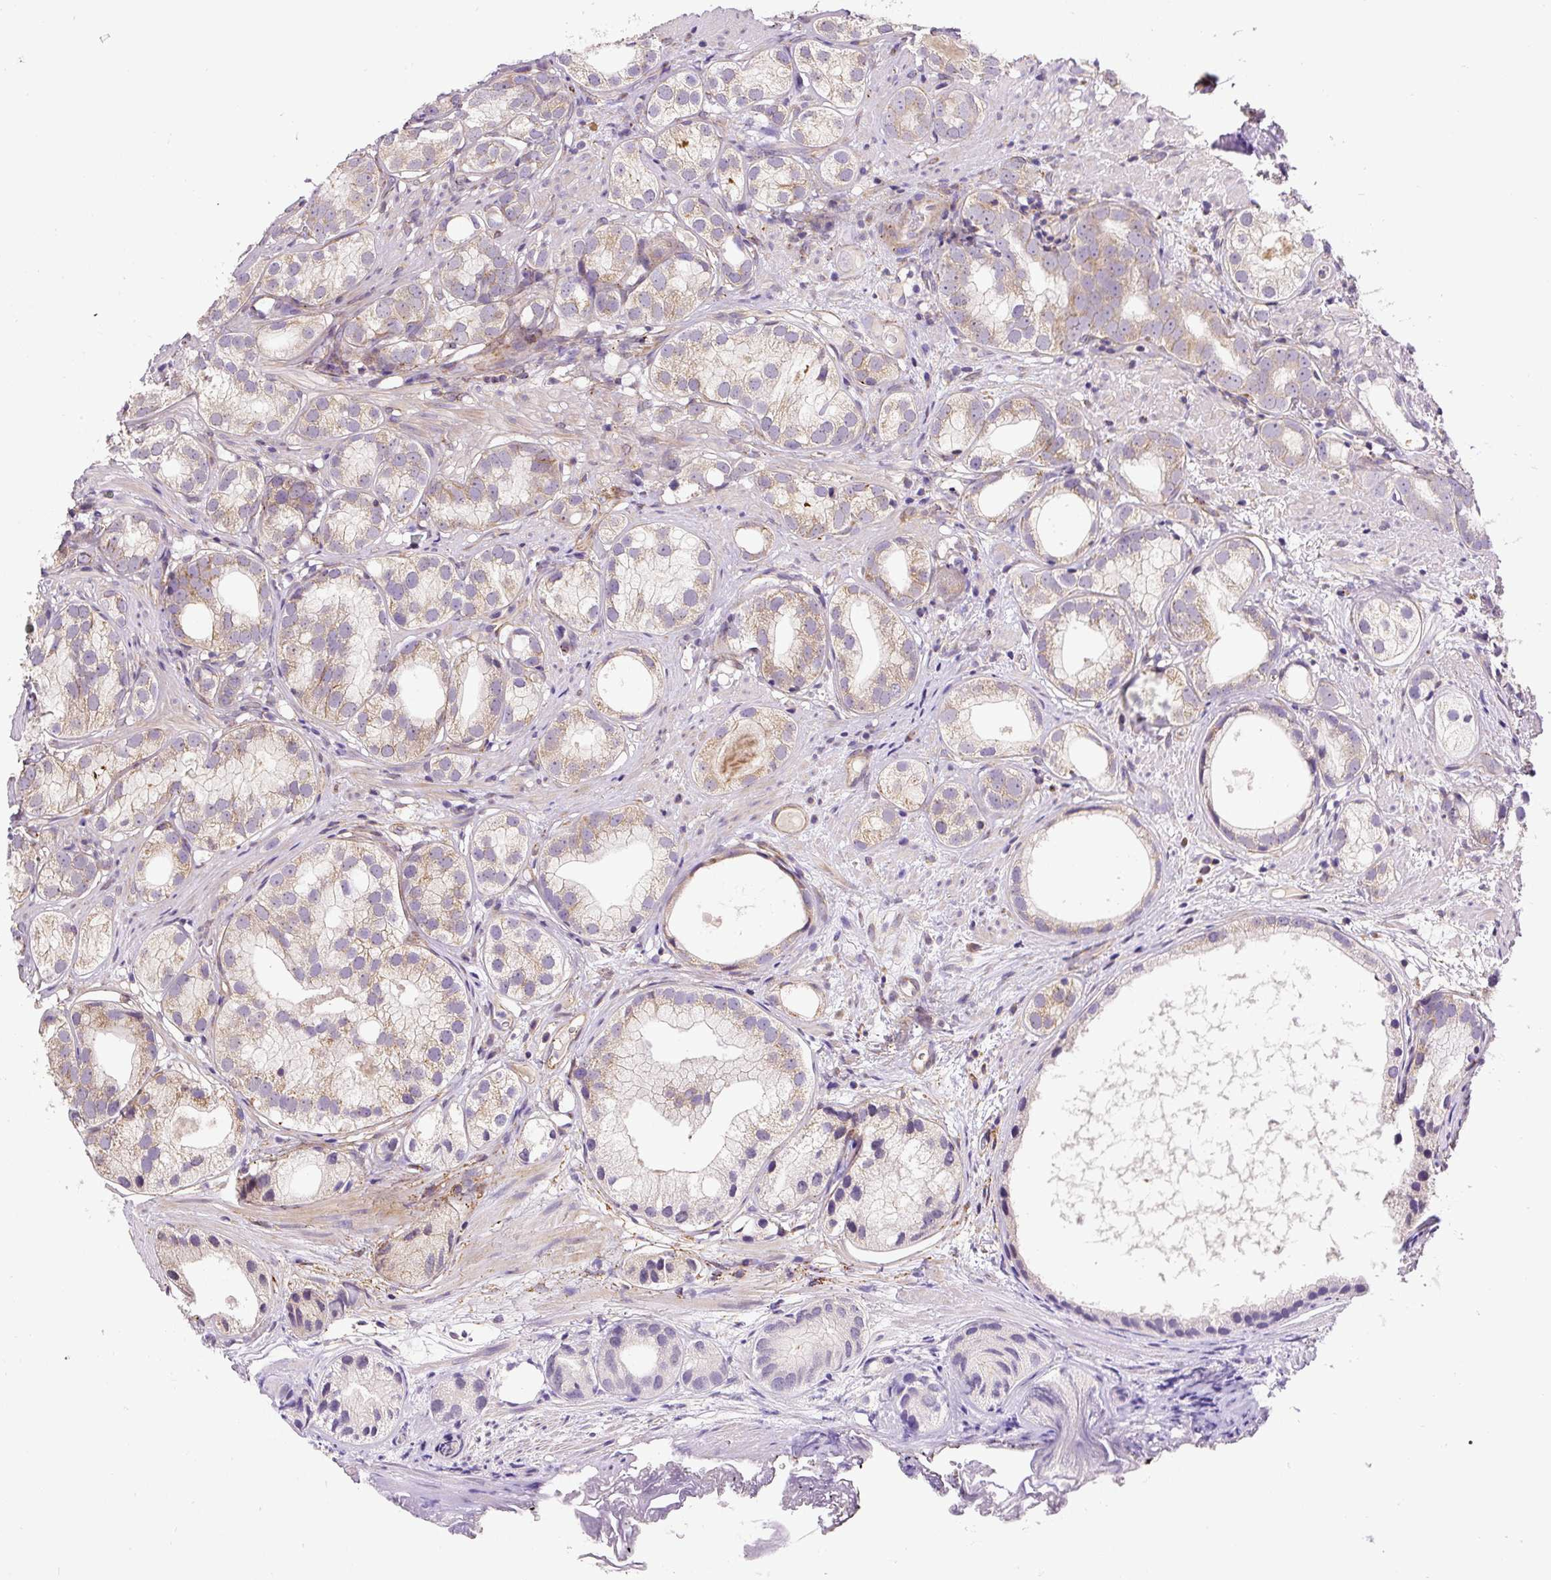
{"staining": {"intensity": "weak", "quantity": "25%-75%", "location": "cytoplasmic/membranous"}, "tissue": "prostate cancer", "cell_type": "Tumor cells", "image_type": "cancer", "snomed": [{"axis": "morphology", "description": "Adenocarcinoma, High grade"}, {"axis": "topography", "description": "Prostate"}], "caption": "About 25%-75% of tumor cells in prostate cancer (high-grade adenocarcinoma) demonstrate weak cytoplasmic/membranous protein expression as visualized by brown immunohistochemical staining.", "gene": "RNF170", "patient": {"sex": "male", "age": 82}}